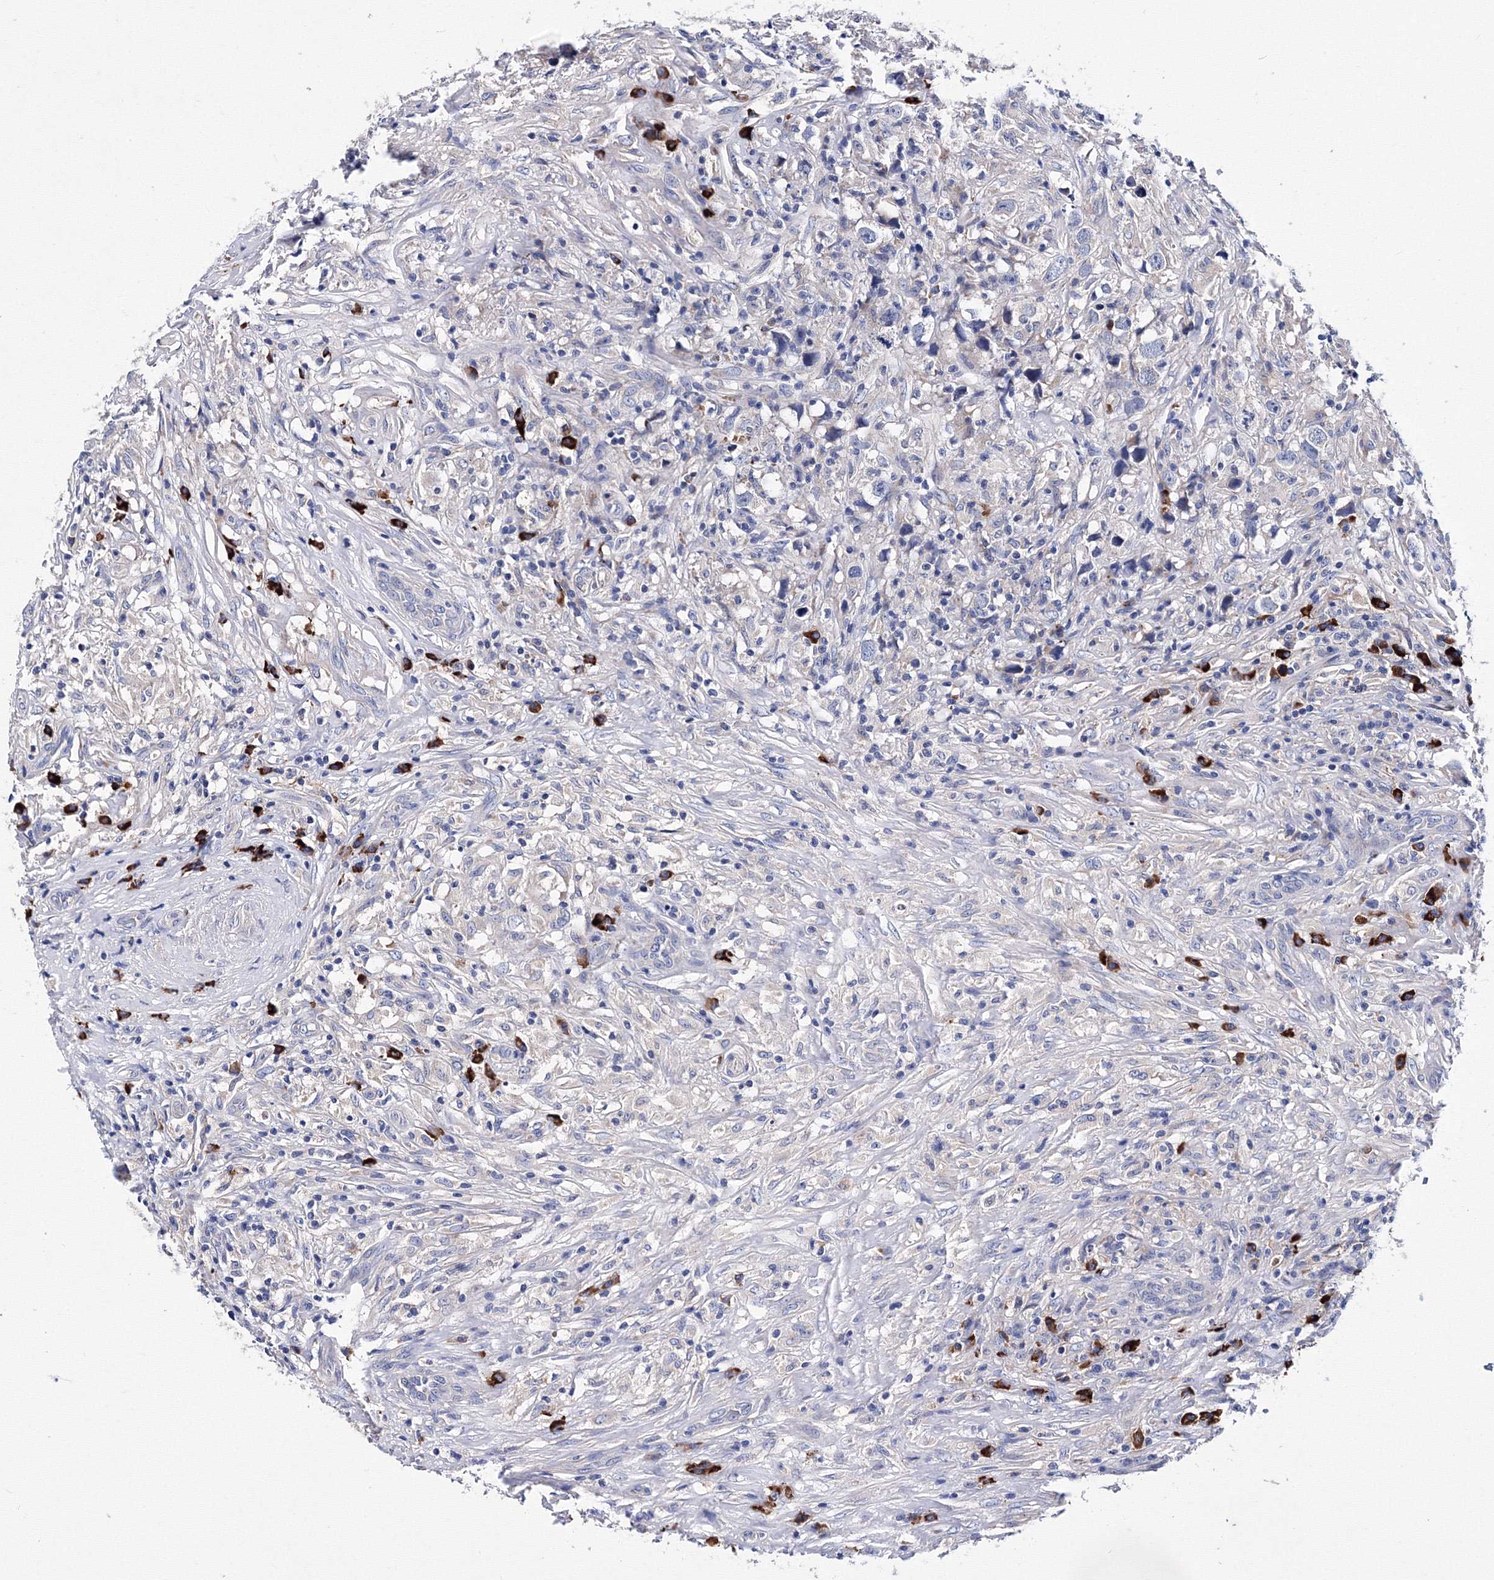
{"staining": {"intensity": "negative", "quantity": "none", "location": "none"}, "tissue": "testis cancer", "cell_type": "Tumor cells", "image_type": "cancer", "snomed": [{"axis": "morphology", "description": "Seminoma, NOS"}, {"axis": "topography", "description": "Testis"}], "caption": "Tumor cells show no significant expression in seminoma (testis).", "gene": "TRPM2", "patient": {"sex": "male", "age": 49}}